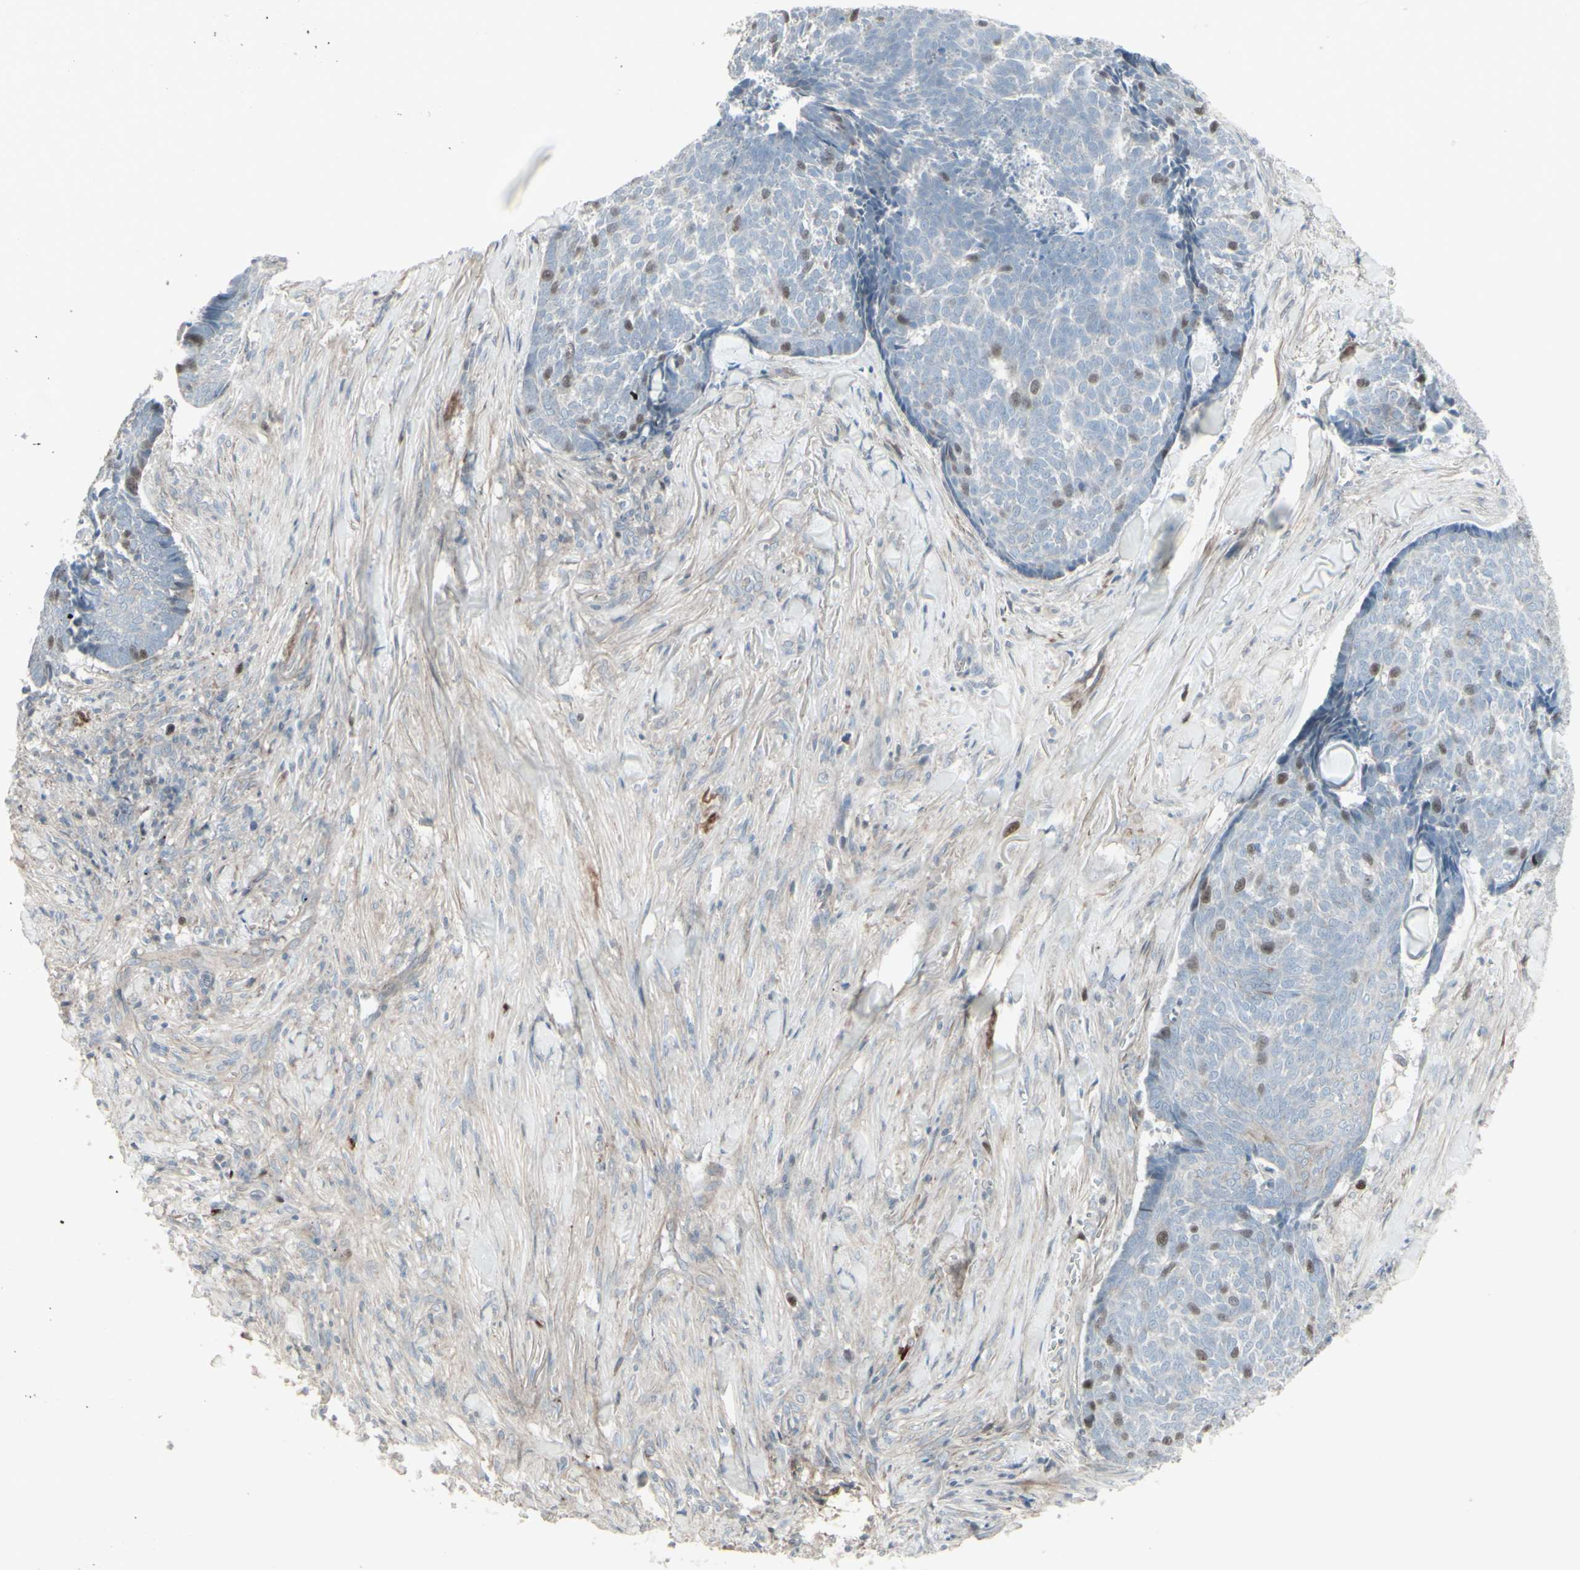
{"staining": {"intensity": "weak", "quantity": "25%-75%", "location": "nuclear"}, "tissue": "skin cancer", "cell_type": "Tumor cells", "image_type": "cancer", "snomed": [{"axis": "morphology", "description": "Basal cell carcinoma"}, {"axis": "topography", "description": "Skin"}], "caption": "IHC histopathology image of human basal cell carcinoma (skin) stained for a protein (brown), which reveals low levels of weak nuclear staining in about 25%-75% of tumor cells.", "gene": "GMNN", "patient": {"sex": "male", "age": 84}}